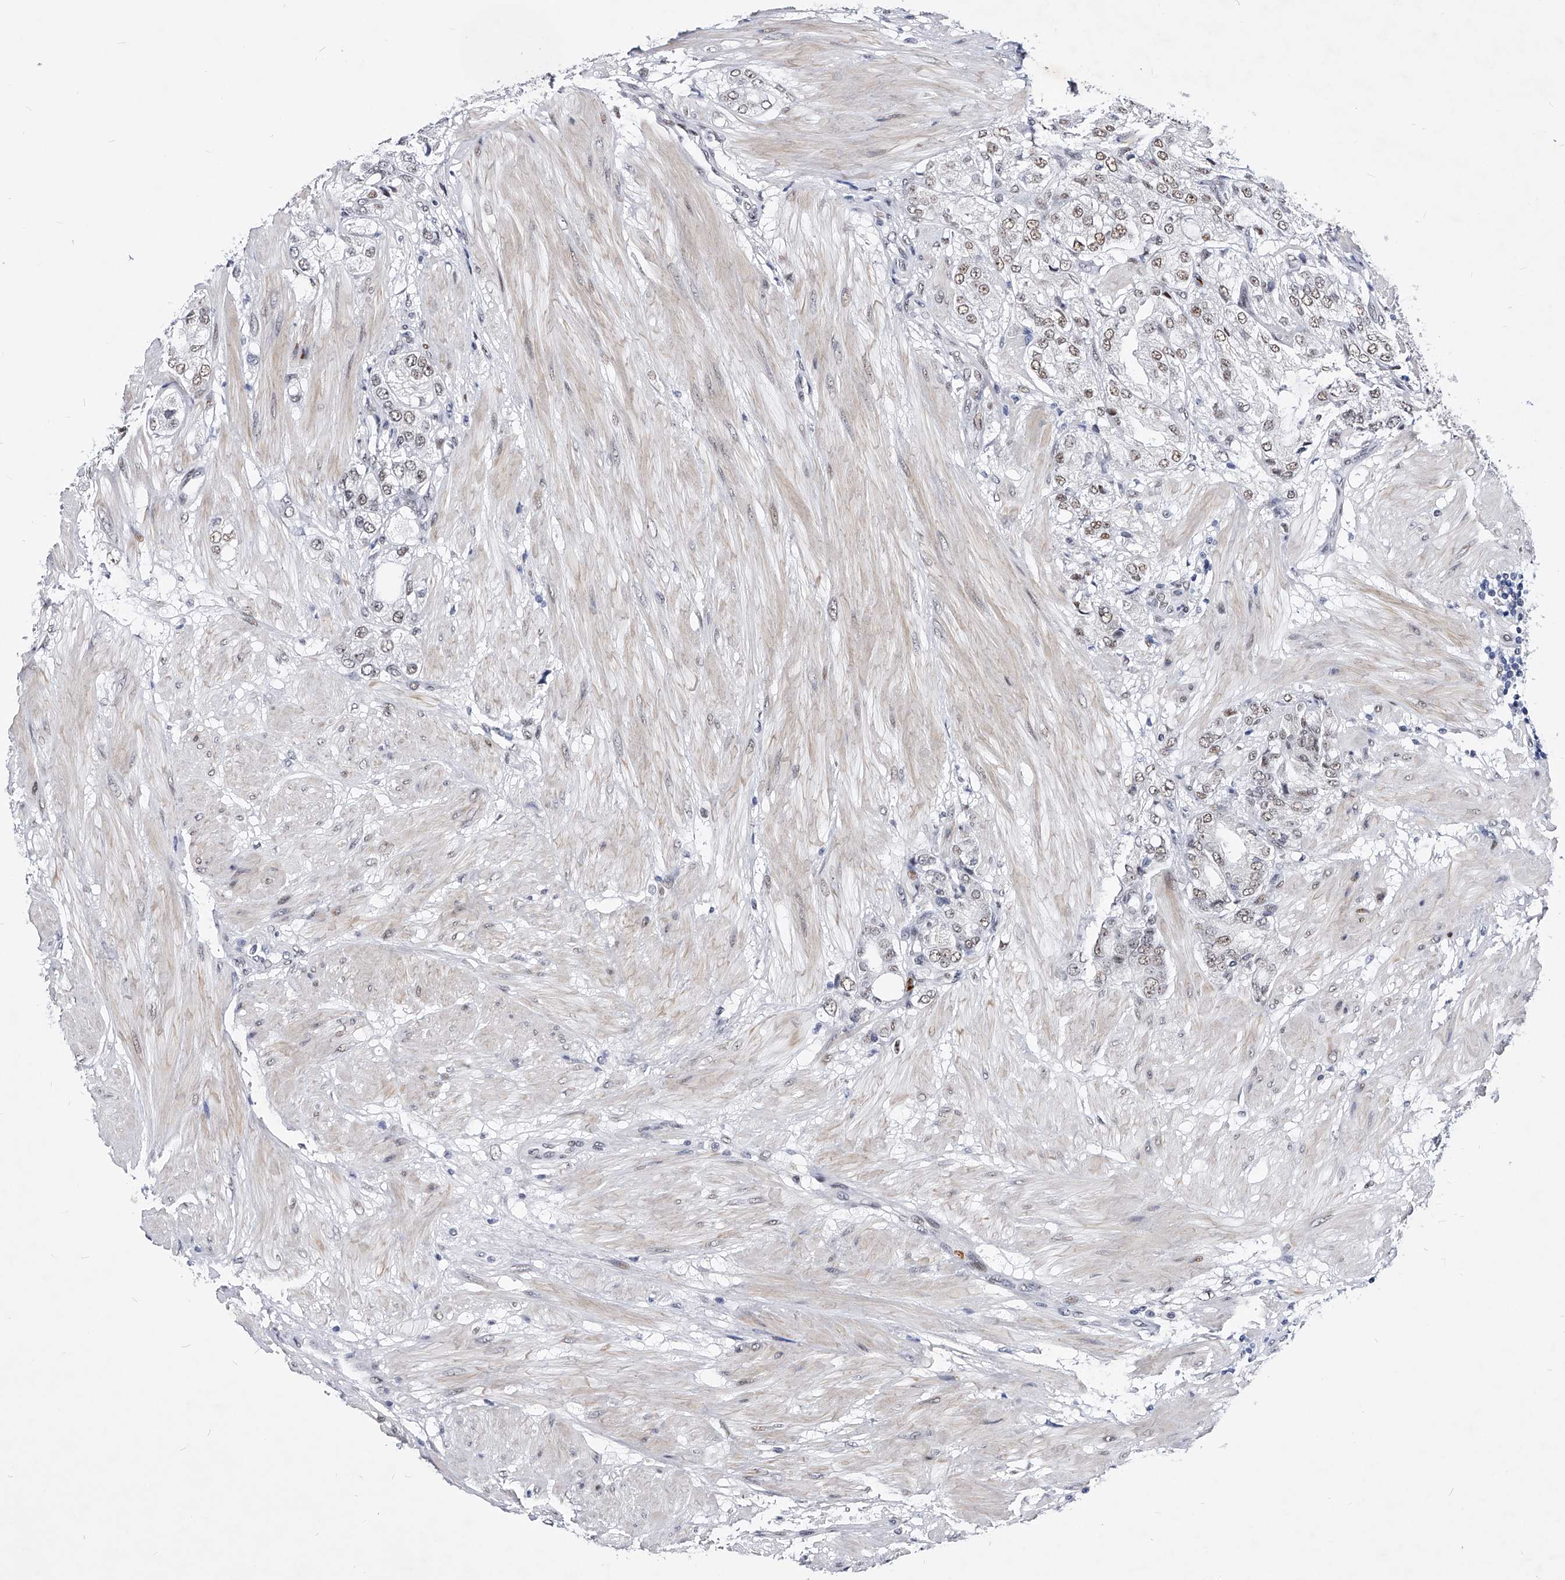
{"staining": {"intensity": "moderate", "quantity": ">75%", "location": "nuclear"}, "tissue": "prostate cancer", "cell_type": "Tumor cells", "image_type": "cancer", "snomed": [{"axis": "morphology", "description": "Adenocarcinoma, High grade"}, {"axis": "topography", "description": "Prostate"}], "caption": "Protein staining of high-grade adenocarcinoma (prostate) tissue displays moderate nuclear staining in about >75% of tumor cells. The staining was performed using DAB, with brown indicating positive protein expression. Nuclei are stained blue with hematoxylin.", "gene": "TESK2", "patient": {"sex": "male", "age": 50}}